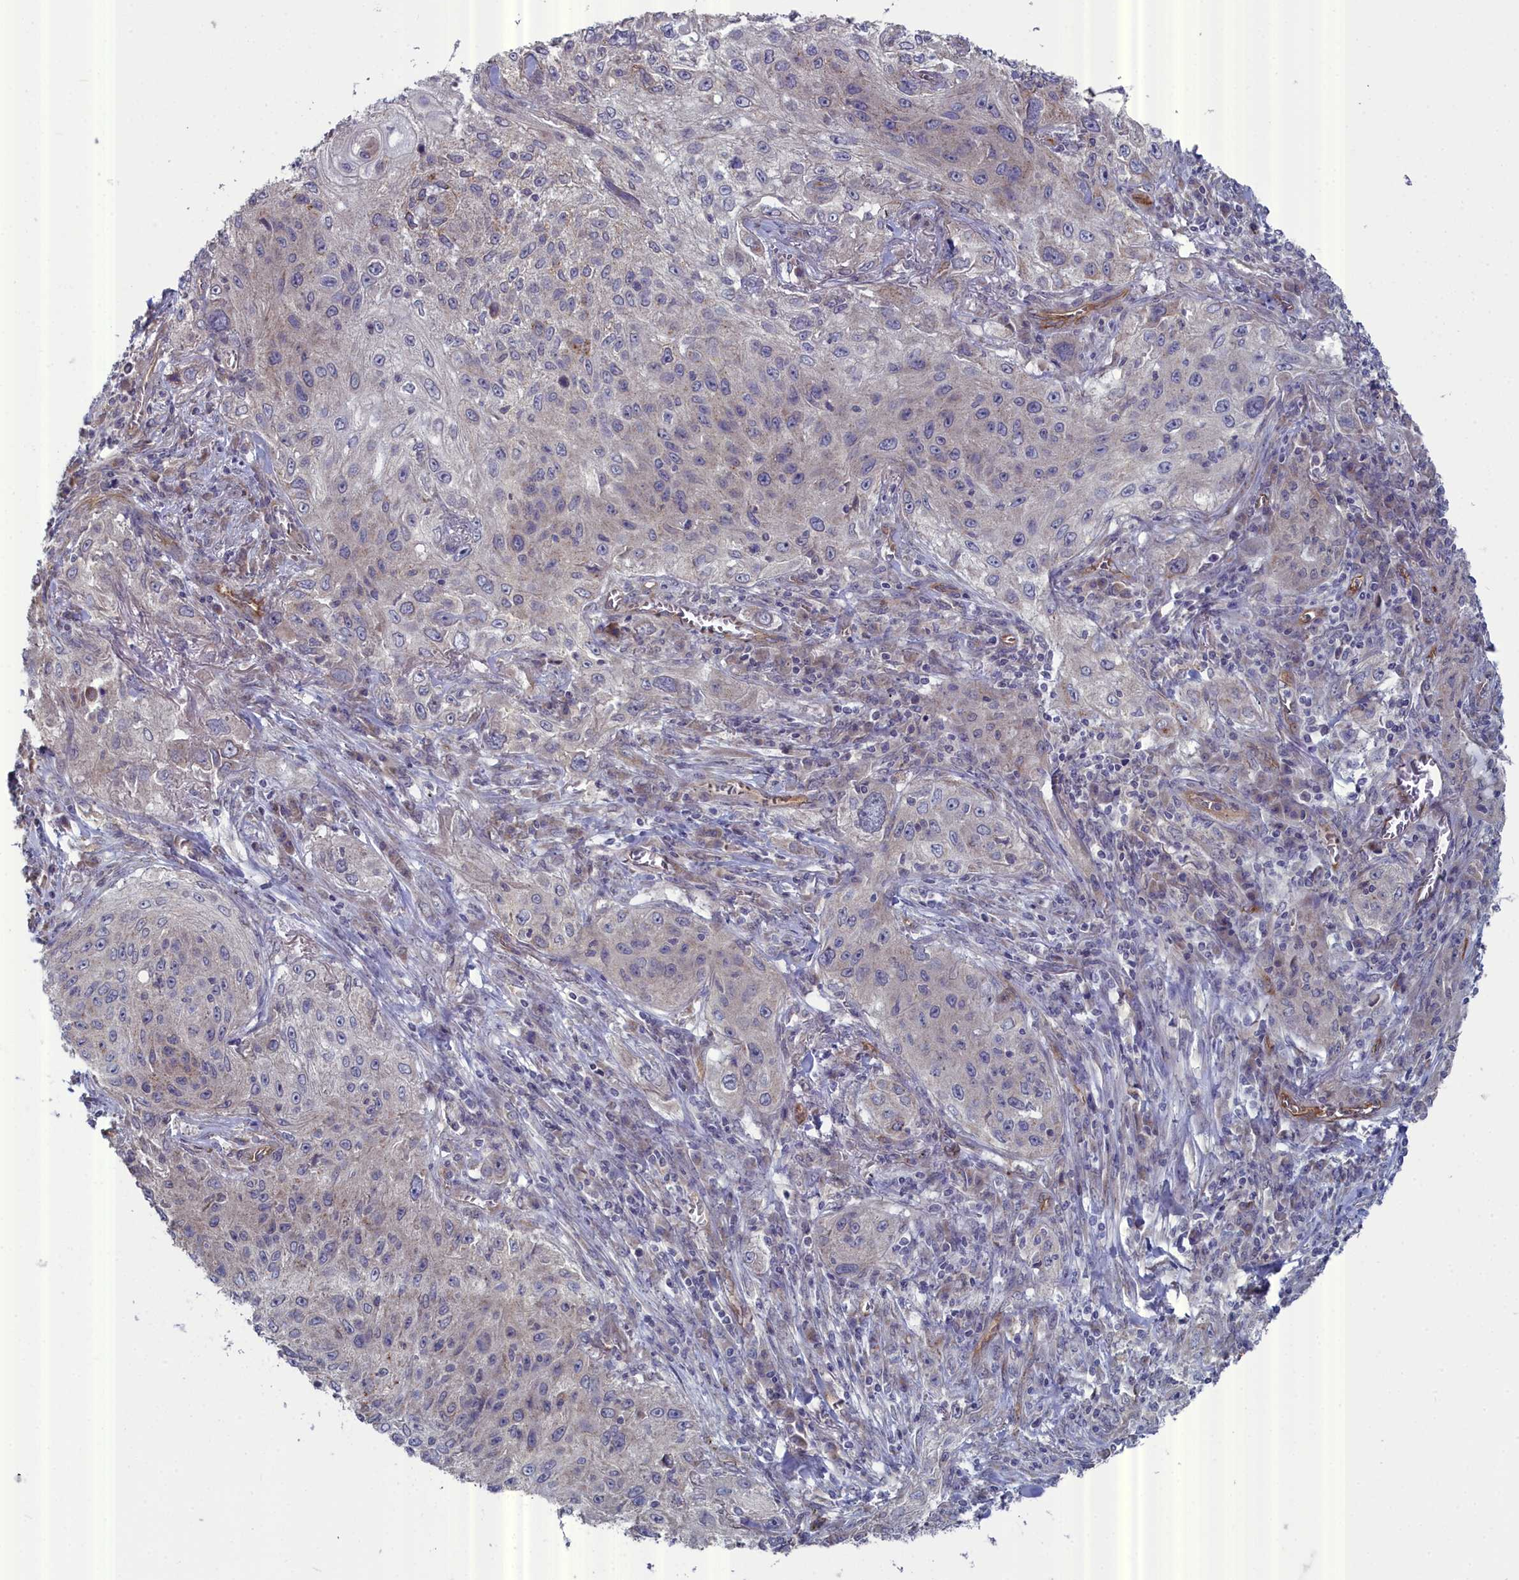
{"staining": {"intensity": "negative", "quantity": "none", "location": "none"}, "tissue": "lung cancer", "cell_type": "Tumor cells", "image_type": "cancer", "snomed": [{"axis": "morphology", "description": "Squamous cell carcinoma, NOS"}, {"axis": "topography", "description": "Lung"}], "caption": "This histopathology image is of squamous cell carcinoma (lung) stained with immunohistochemistry to label a protein in brown with the nuclei are counter-stained blue. There is no expression in tumor cells.", "gene": "RDX", "patient": {"sex": "female", "age": 69}}